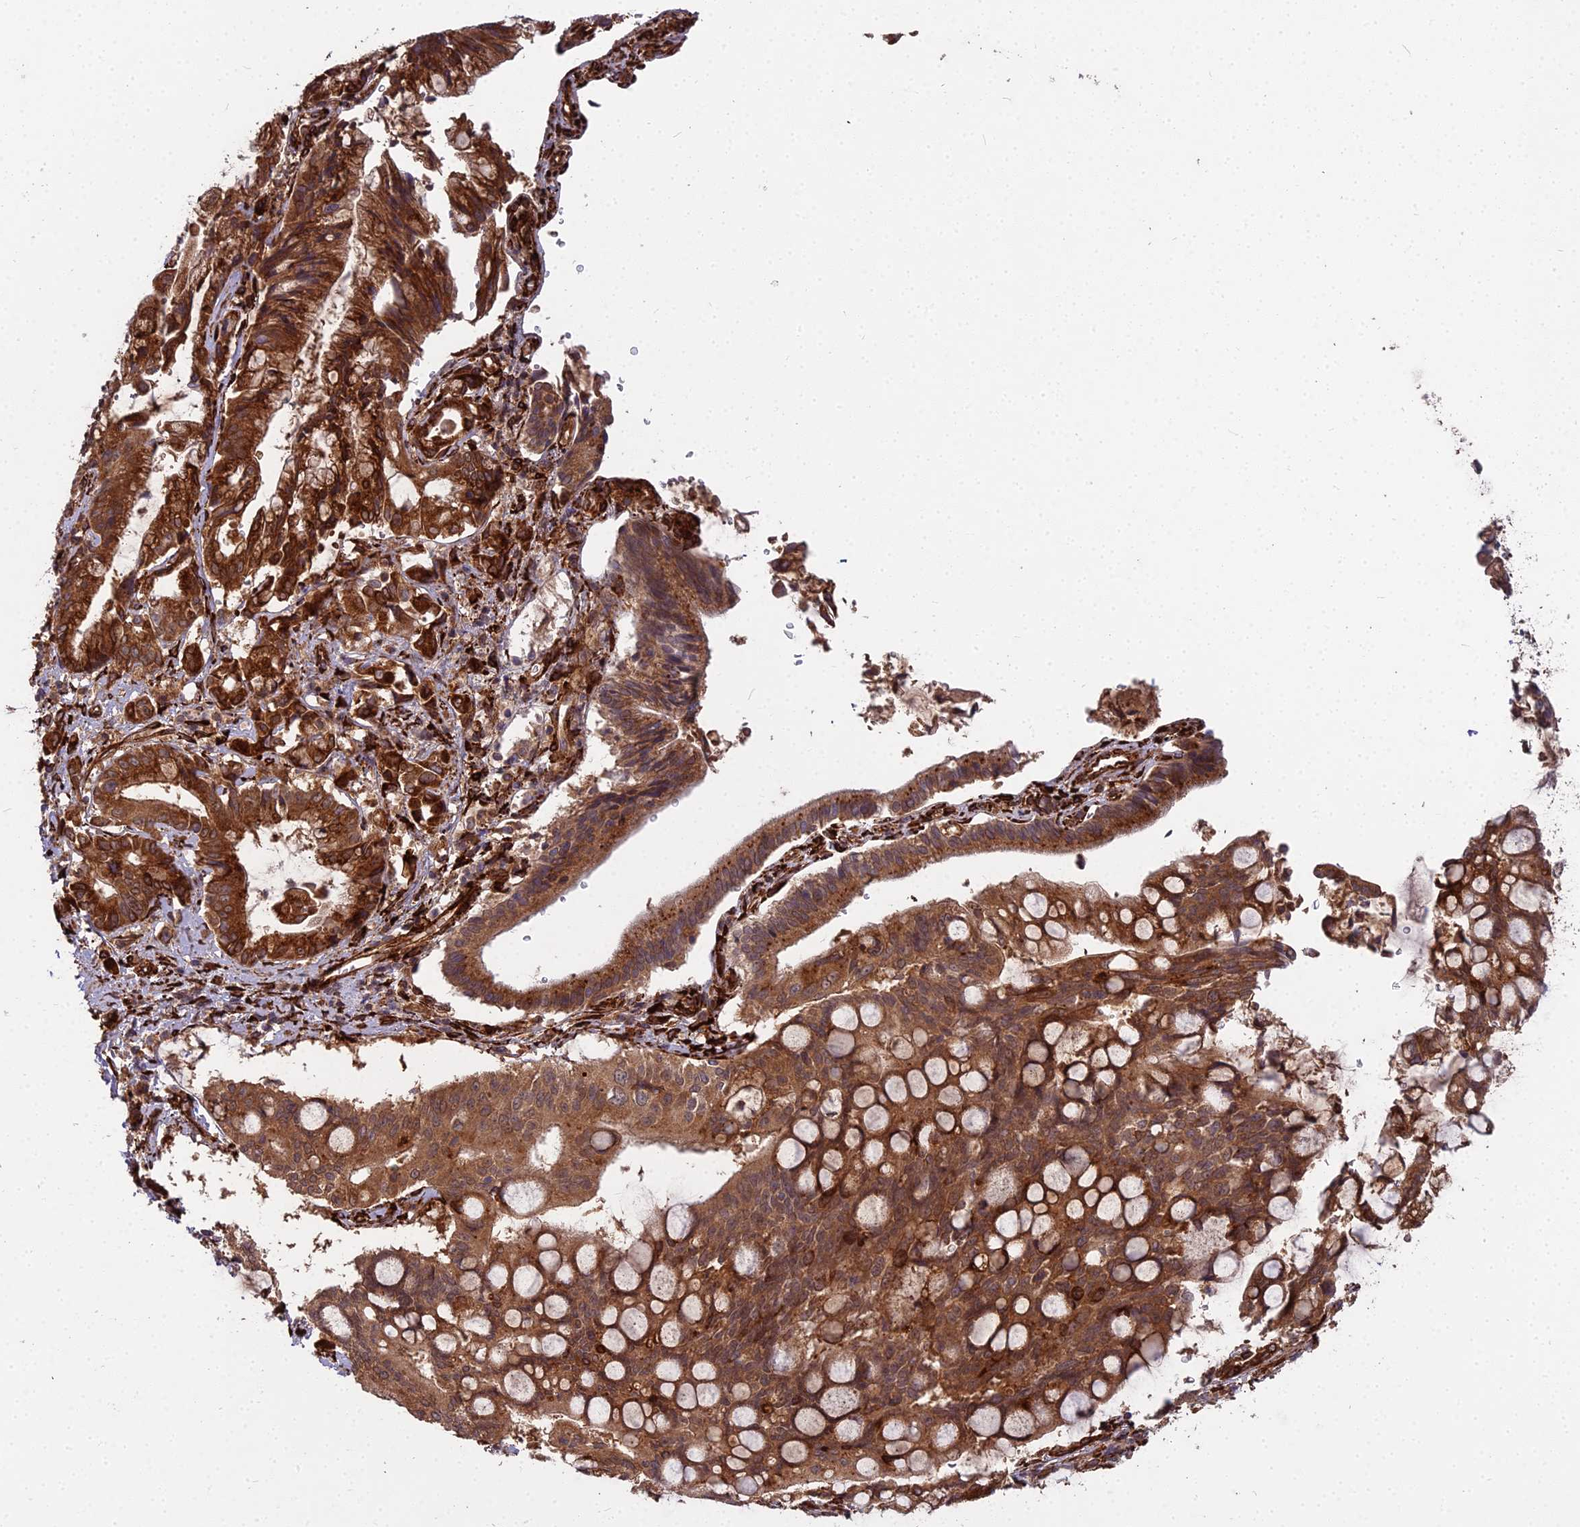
{"staining": {"intensity": "moderate", "quantity": ">75%", "location": "cytoplasmic/membranous"}, "tissue": "pancreatic cancer", "cell_type": "Tumor cells", "image_type": "cancer", "snomed": [{"axis": "morphology", "description": "Adenocarcinoma, NOS"}, {"axis": "topography", "description": "Pancreas"}], "caption": "Human pancreatic adenocarcinoma stained with a protein marker exhibits moderate staining in tumor cells.", "gene": "NDUFAF7", "patient": {"sex": "male", "age": 68}}